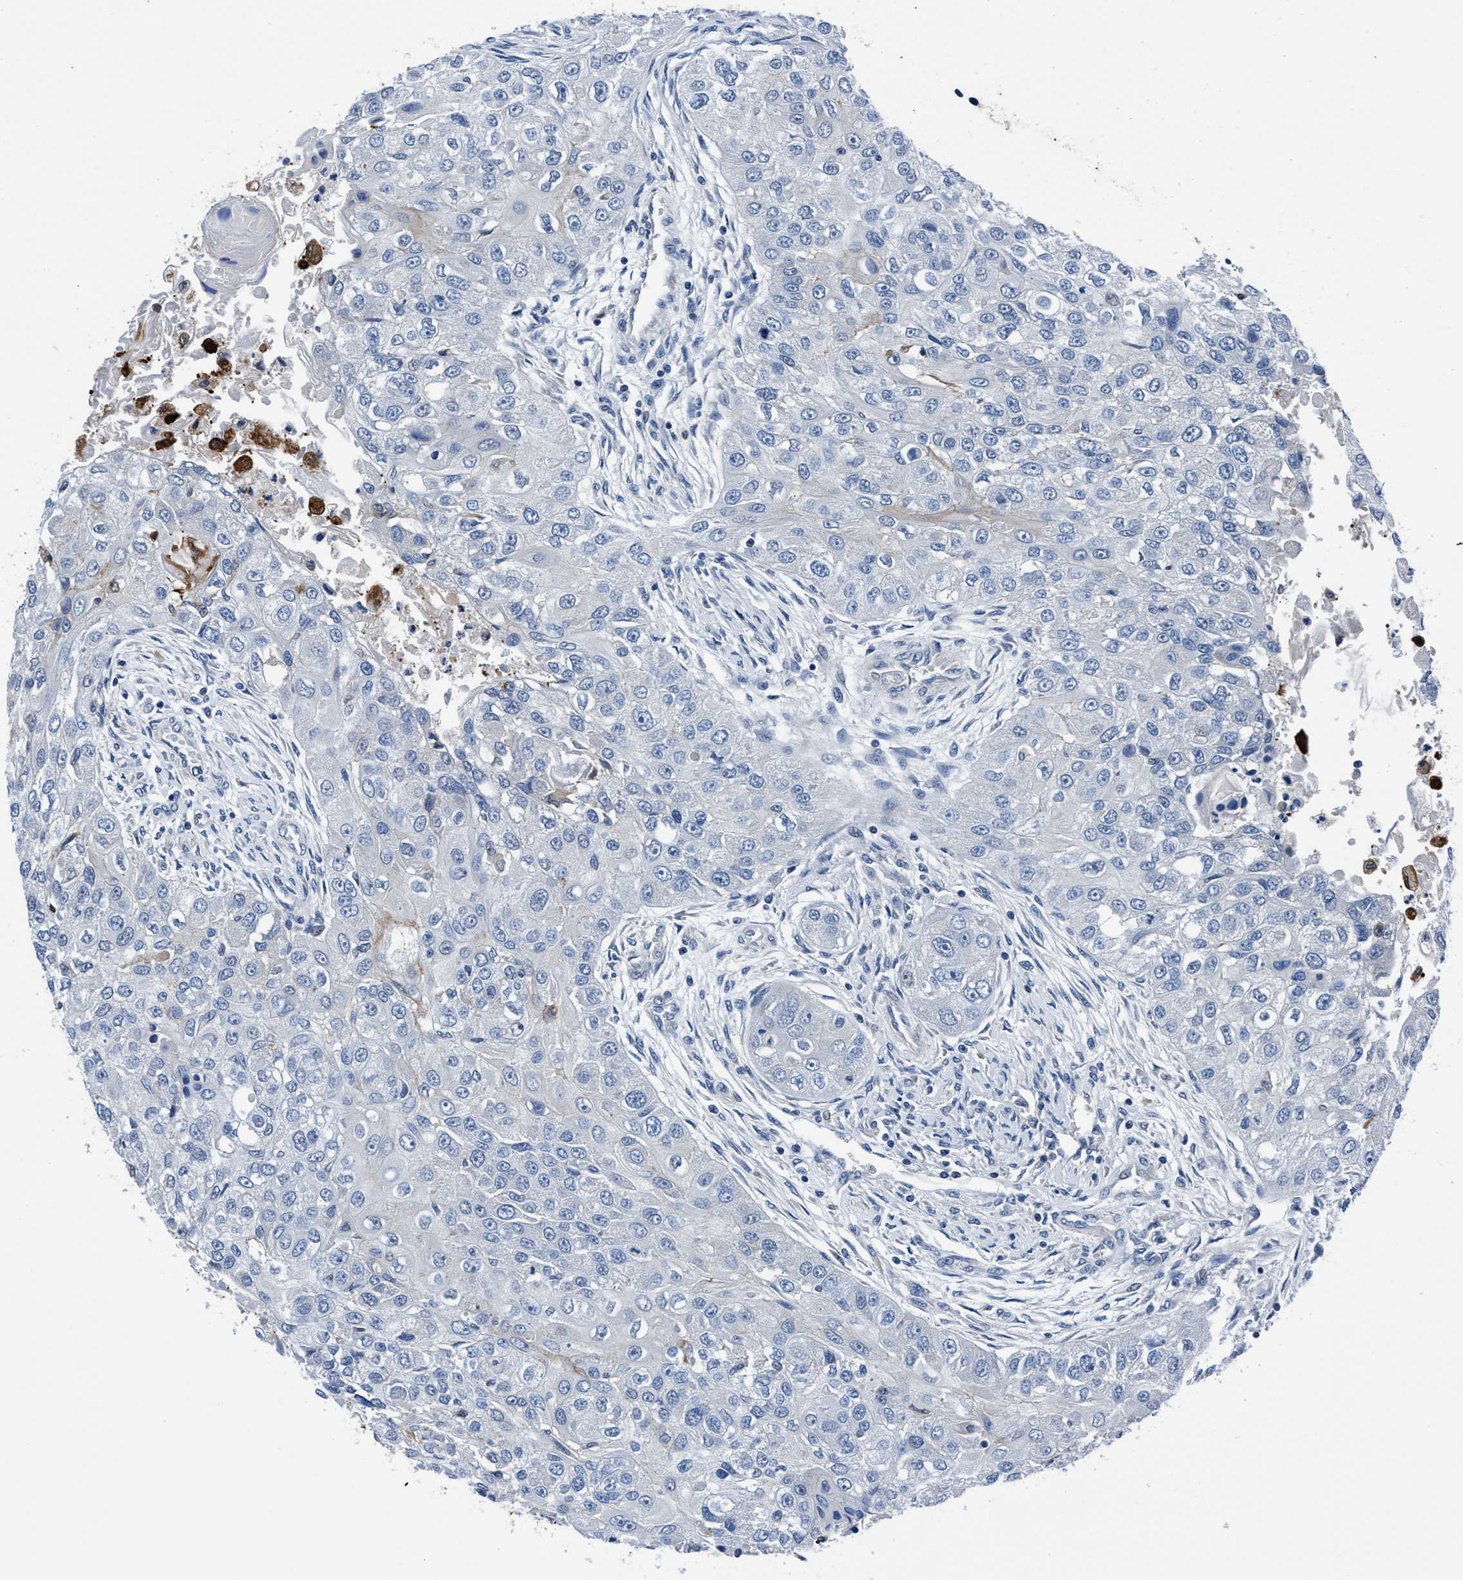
{"staining": {"intensity": "negative", "quantity": "none", "location": "none"}, "tissue": "head and neck cancer", "cell_type": "Tumor cells", "image_type": "cancer", "snomed": [{"axis": "morphology", "description": "Normal tissue, NOS"}, {"axis": "morphology", "description": "Squamous cell carcinoma, NOS"}, {"axis": "topography", "description": "Skeletal muscle"}, {"axis": "topography", "description": "Head-Neck"}], "caption": "This is an immunohistochemistry (IHC) photomicrograph of human head and neck squamous cell carcinoma. There is no staining in tumor cells.", "gene": "TMEM94", "patient": {"sex": "male", "age": 51}}